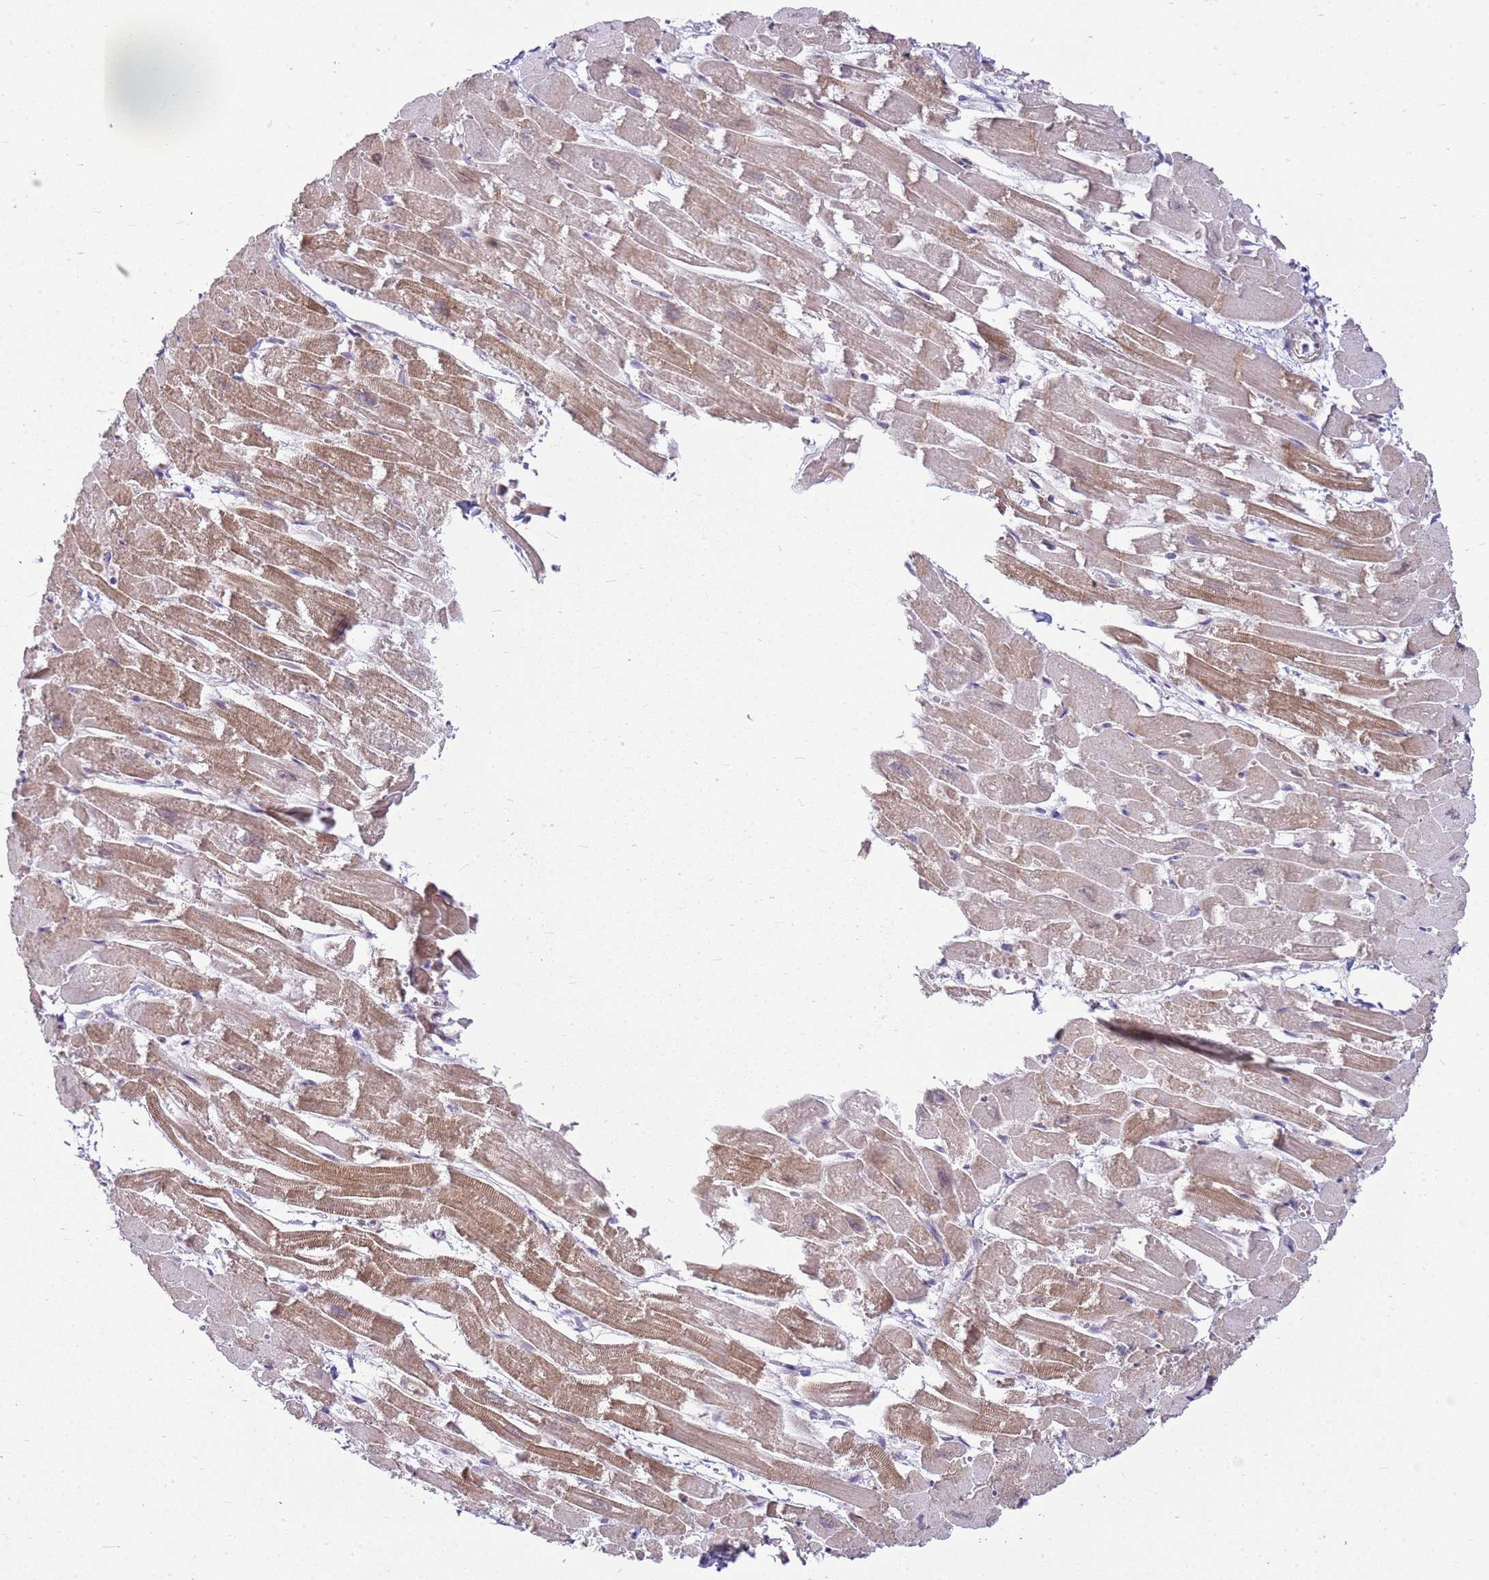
{"staining": {"intensity": "moderate", "quantity": ">75%", "location": "cytoplasmic/membranous"}, "tissue": "heart muscle", "cell_type": "Cardiomyocytes", "image_type": "normal", "snomed": [{"axis": "morphology", "description": "Normal tissue, NOS"}, {"axis": "topography", "description": "Heart"}], "caption": "DAB (3,3'-diaminobenzidine) immunohistochemical staining of benign heart muscle demonstrates moderate cytoplasmic/membranous protein positivity in about >75% of cardiomyocytes. (DAB (3,3'-diaminobenzidine) IHC, brown staining for protein, blue staining for nuclei).", "gene": "HSPB1", "patient": {"sex": "male", "age": 54}}